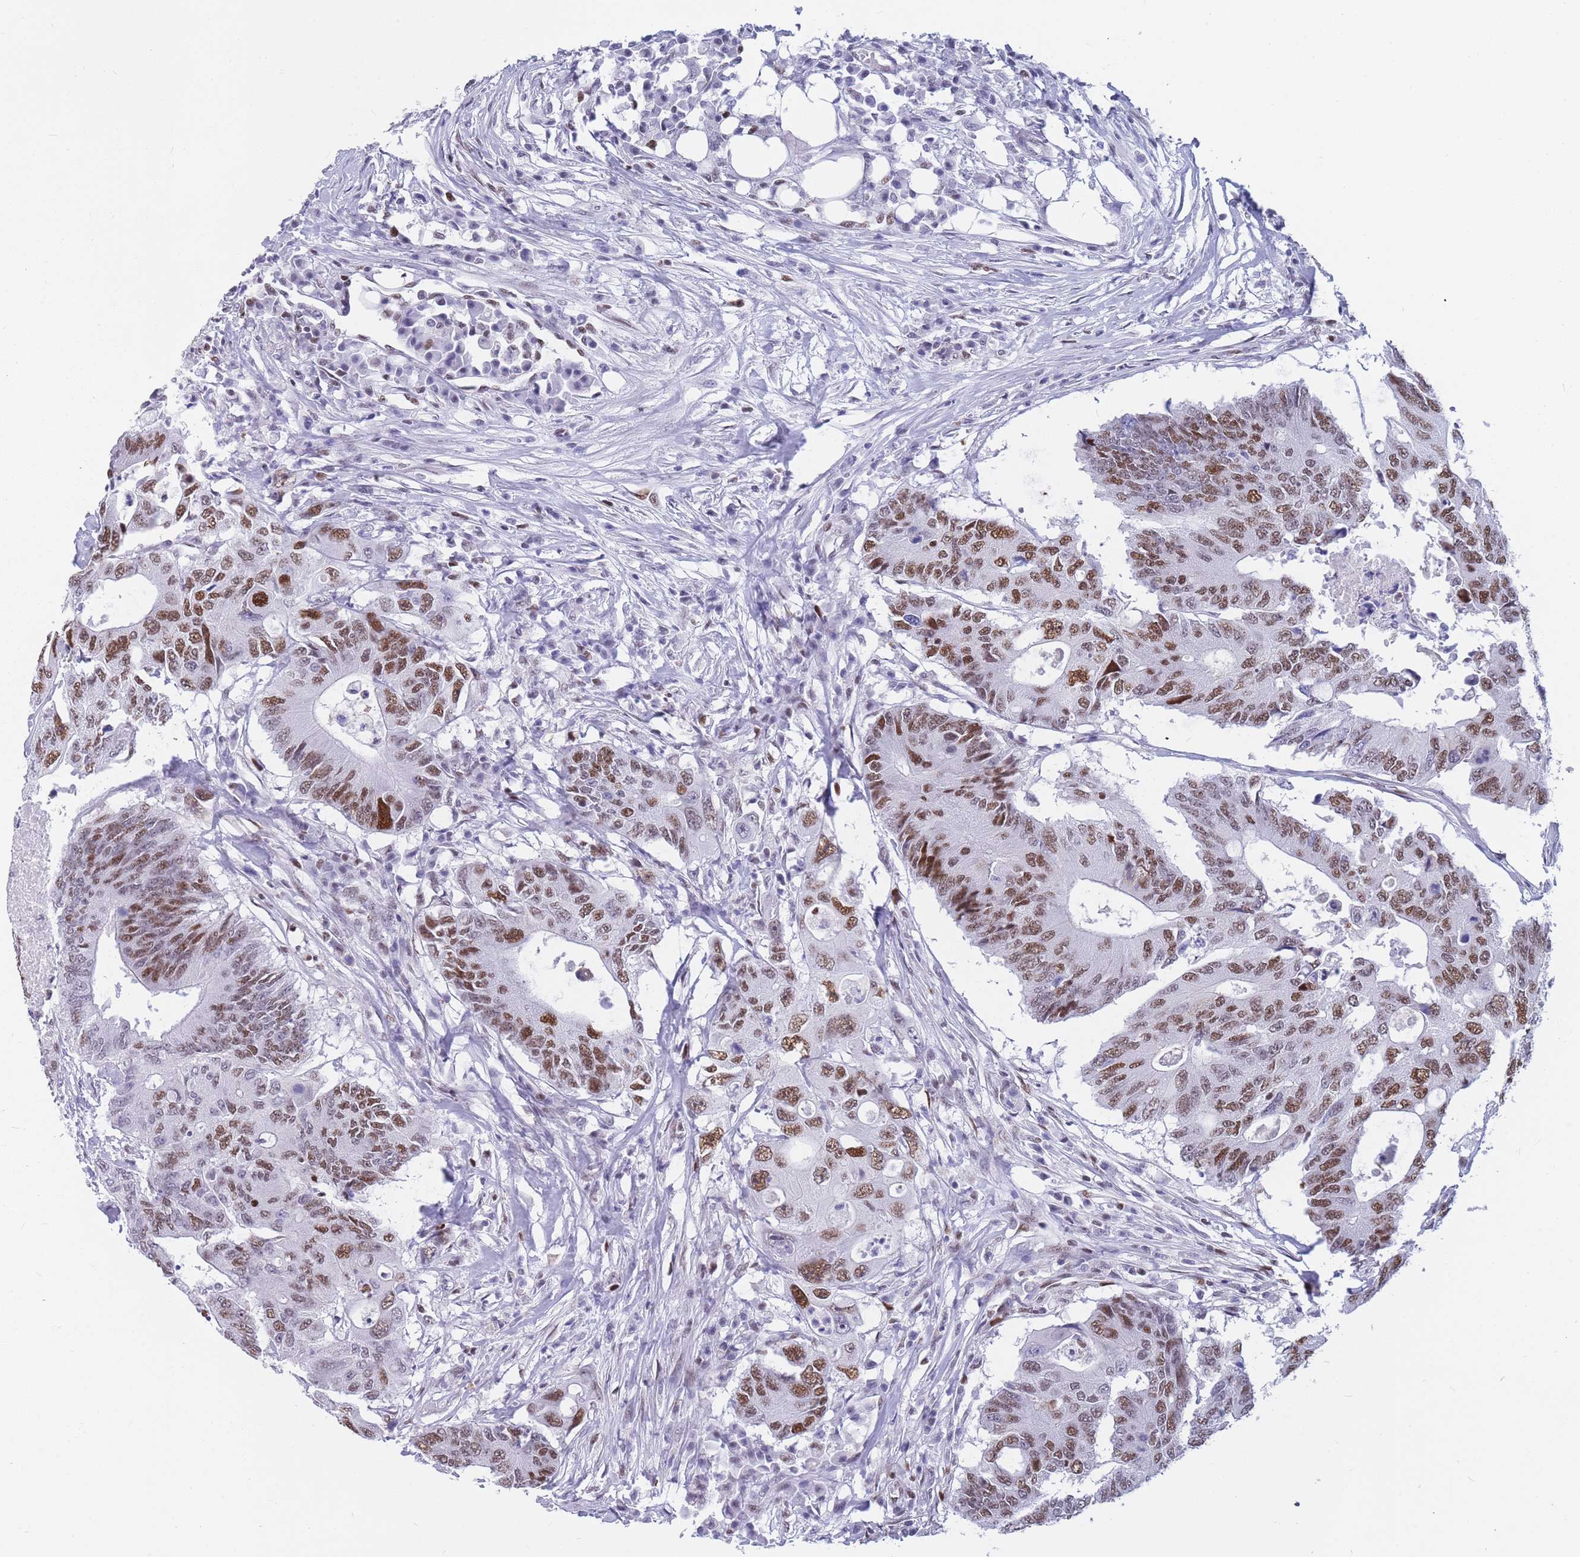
{"staining": {"intensity": "moderate", "quantity": ">75%", "location": "nuclear"}, "tissue": "colorectal cancer", "cell_type": "Tumor cells", "image_type": "cancer", "snomed": [{"axis": "morphology", "description": "Adenocarcinoma, NOS"}, {"axis": "topography", "description": "Colon"}], "caption": "Protein expression by immunohistochemistry (IHC) displays moderate nuclear expression in approximately >75% of tumor cells in colorectal adenocarcinoma. Using DAB (brown) and hematoxylin (blue) stains, captured at high magnification using brightfield microscopy.", "gene": "NASP", "patient": {"sex": "male", "age": 71}}